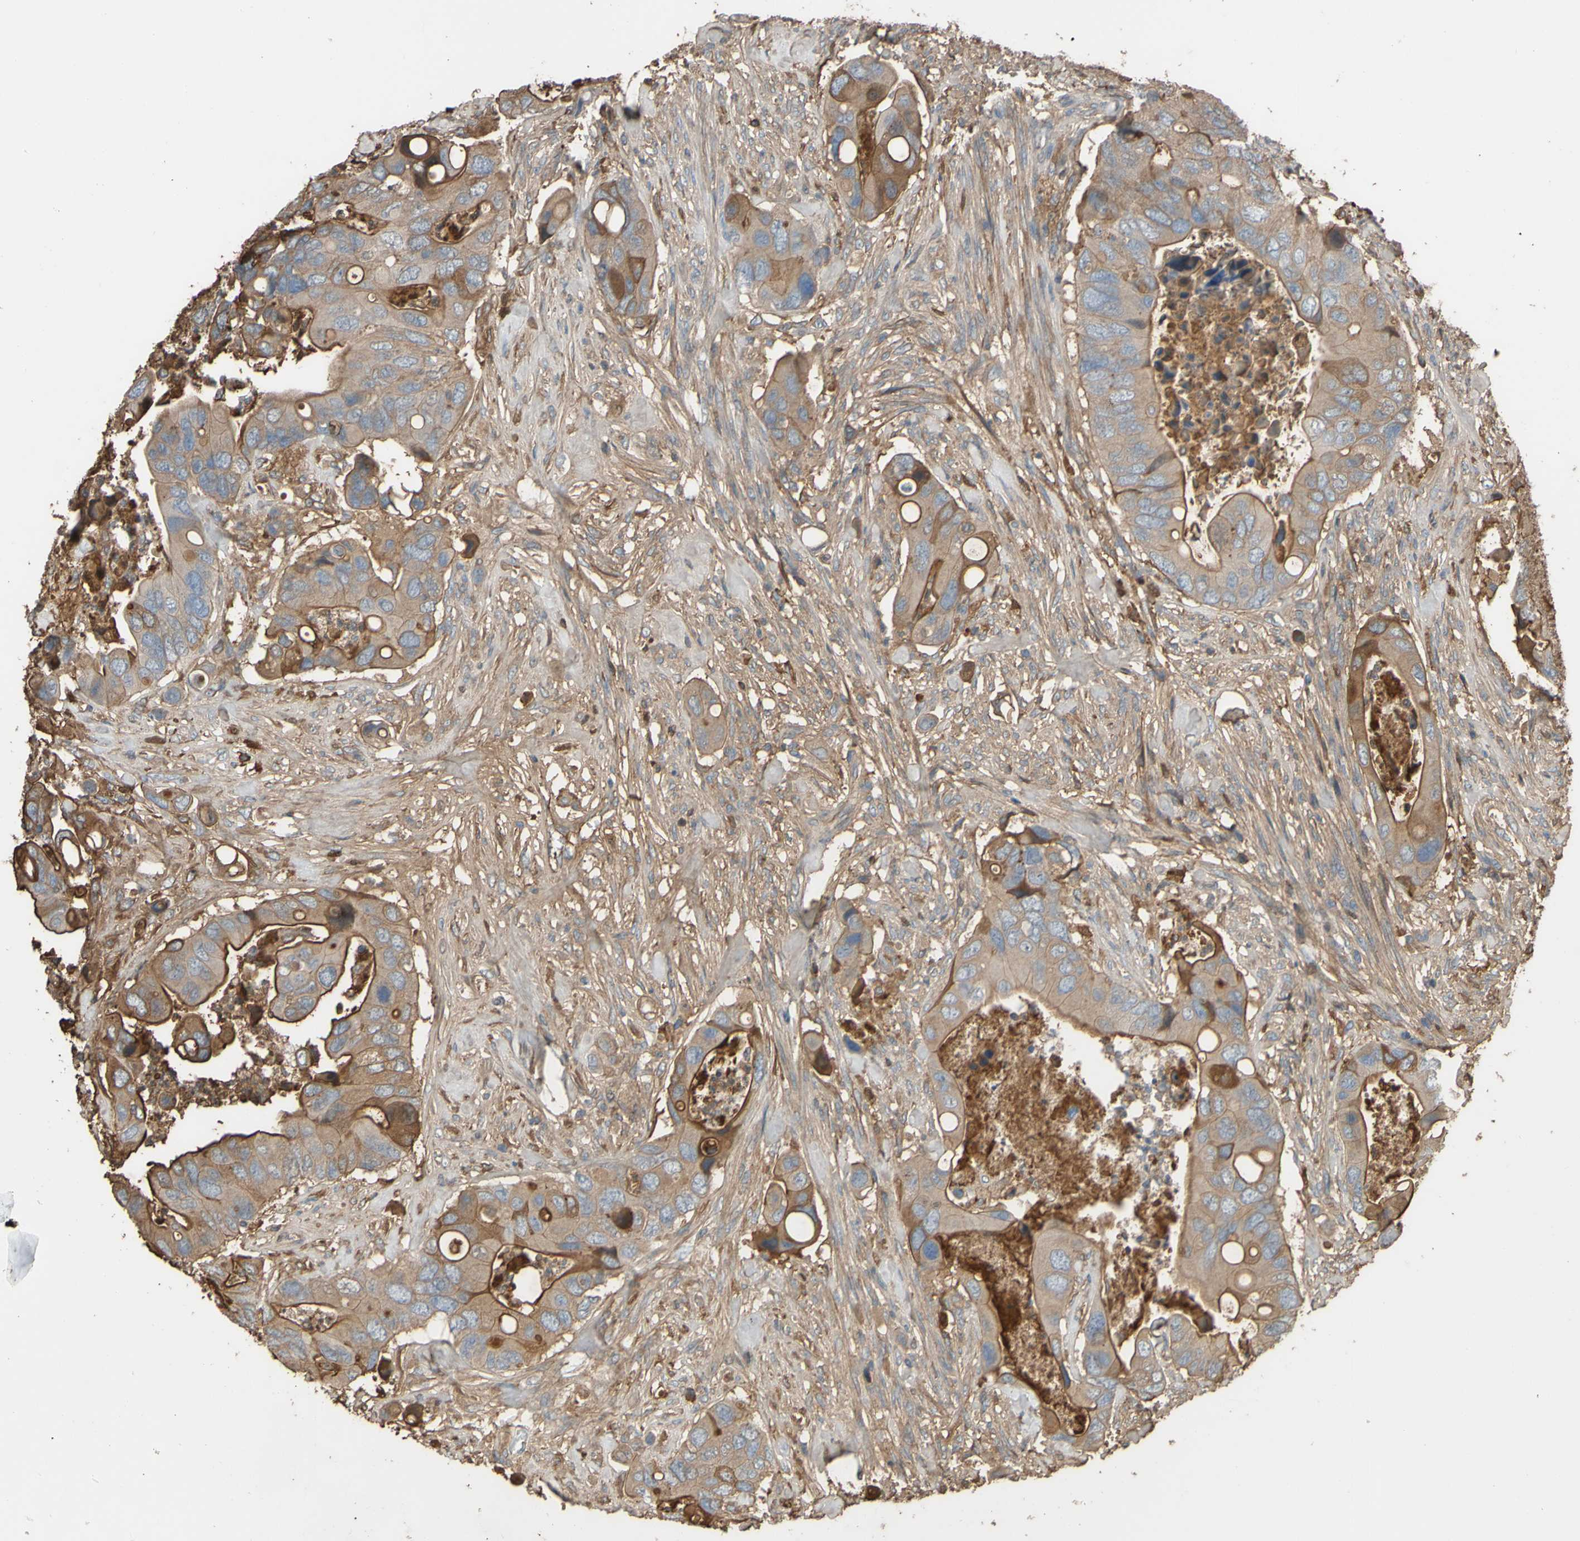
{"staining": {"intensity": "moderate", "quantity": "25%-75%", "location": "cytoplasmic/membranous"}, "tissue": "colorectal cancer", "cell_type": "Tumor cells", "image_type": "cancer", "snomed": [{"axis": "morphology", "description": "Adenocarcinoma, NOS"}, {"axis": "topography", "description": "Rectum"}], "caption": "IHC (DAB) staining of colorectal cancer (adenocarcinoma) exhibits moderate cytoplasmic/membranous protein expression in approximately 25%-75% of tumor cells. The staining was performed using DAB, with brown indicating positive protein expression. Nuclei are stained blue with hematoxylin.", "gene": "PTGDS", "patient": {"sex": "female", "age": 57}}